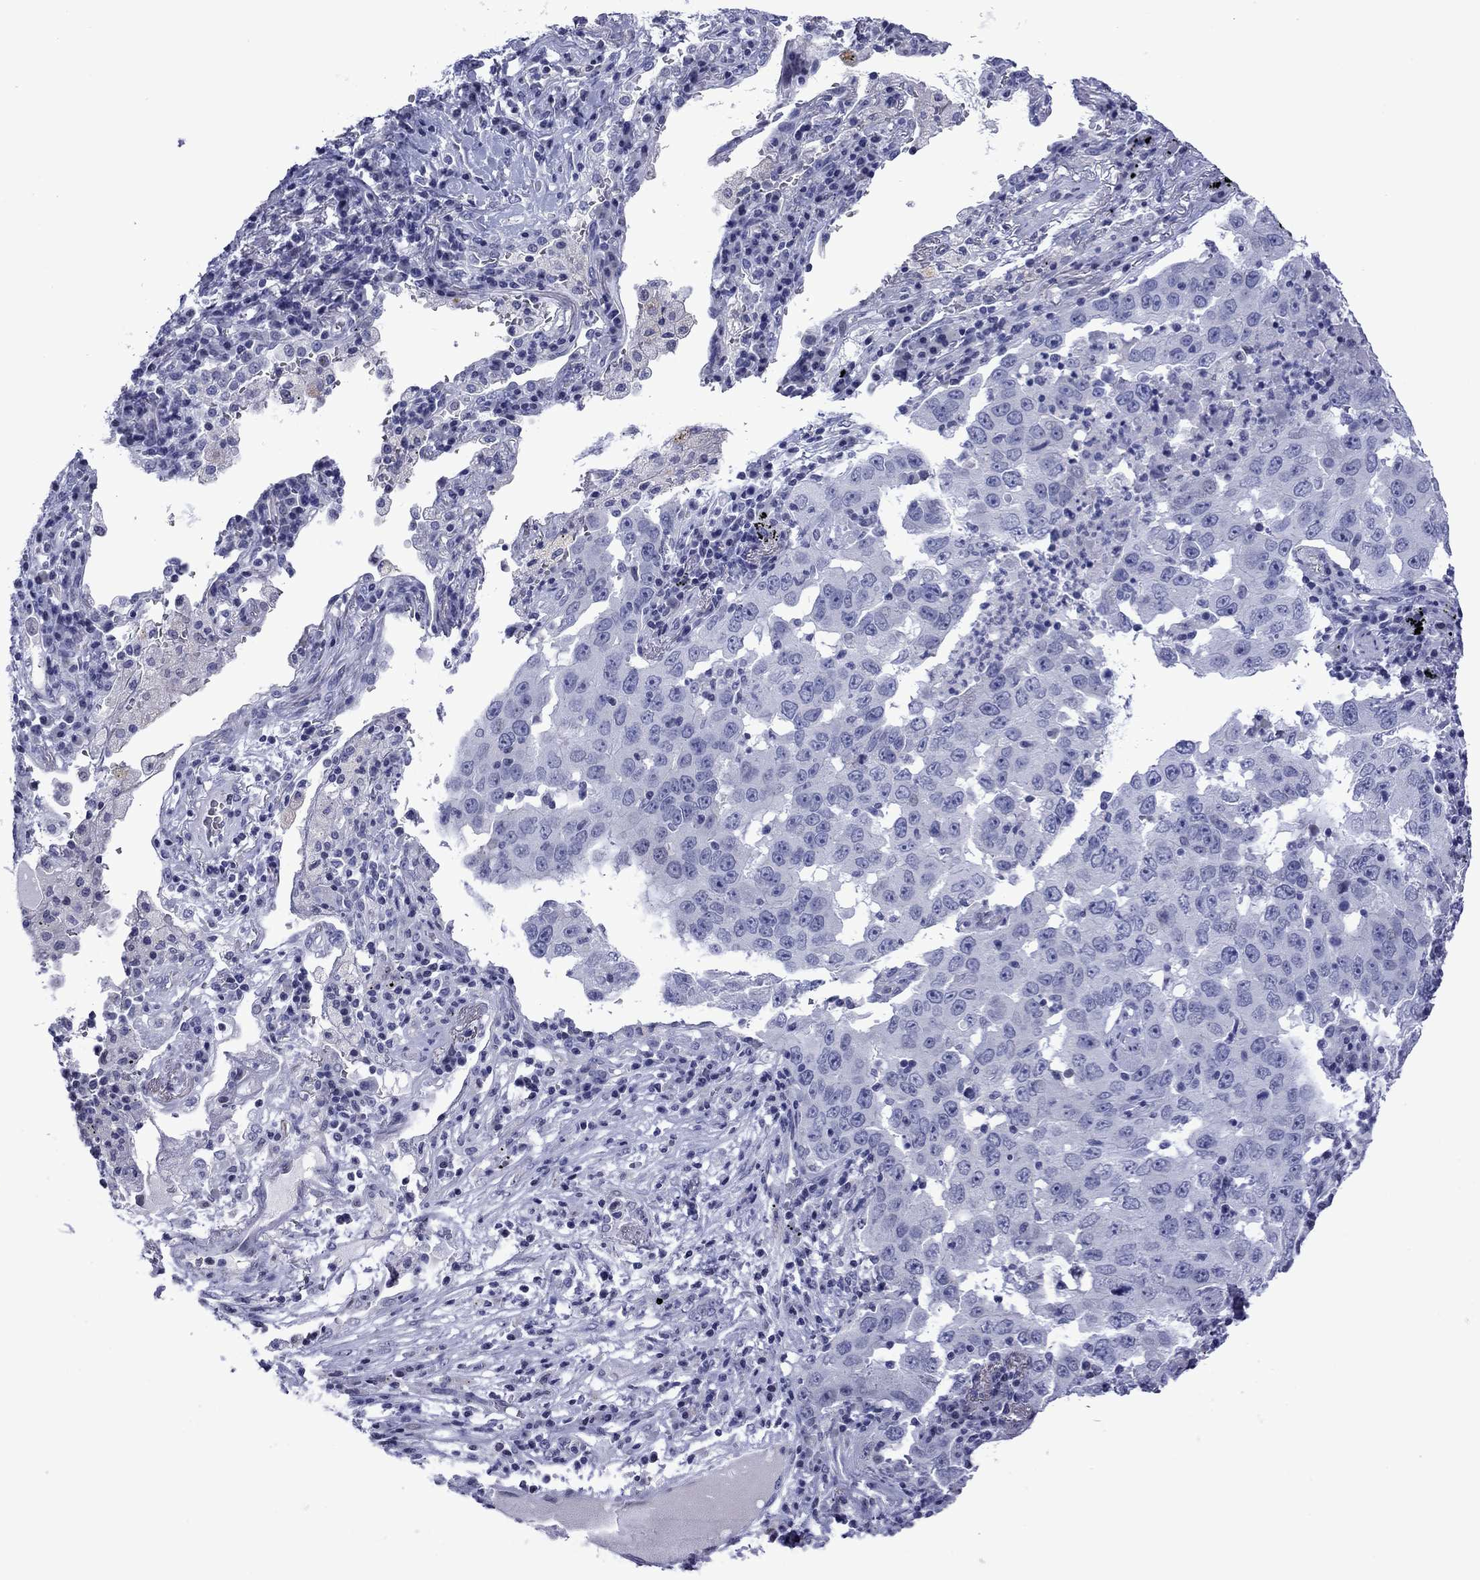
{"staining": {"intensity": "negative", "quantity": "none", "location": "none"}, "tissue": "lung cancer", "cell_type": "Tumor cells", "image_type": "cancer", "snomed": [{"axis": "morphology", "description": "Adenocarcinoma, NOS"}, {"axis": "topography", "description": "Lung"}], "caption": "Photomicrograph shows no protein positivity in tumor cells of lung cancer (adenocarcinoma) tissue.", "gene": "PIWIL1", "patient": {"sex": "male", "age": 73}}